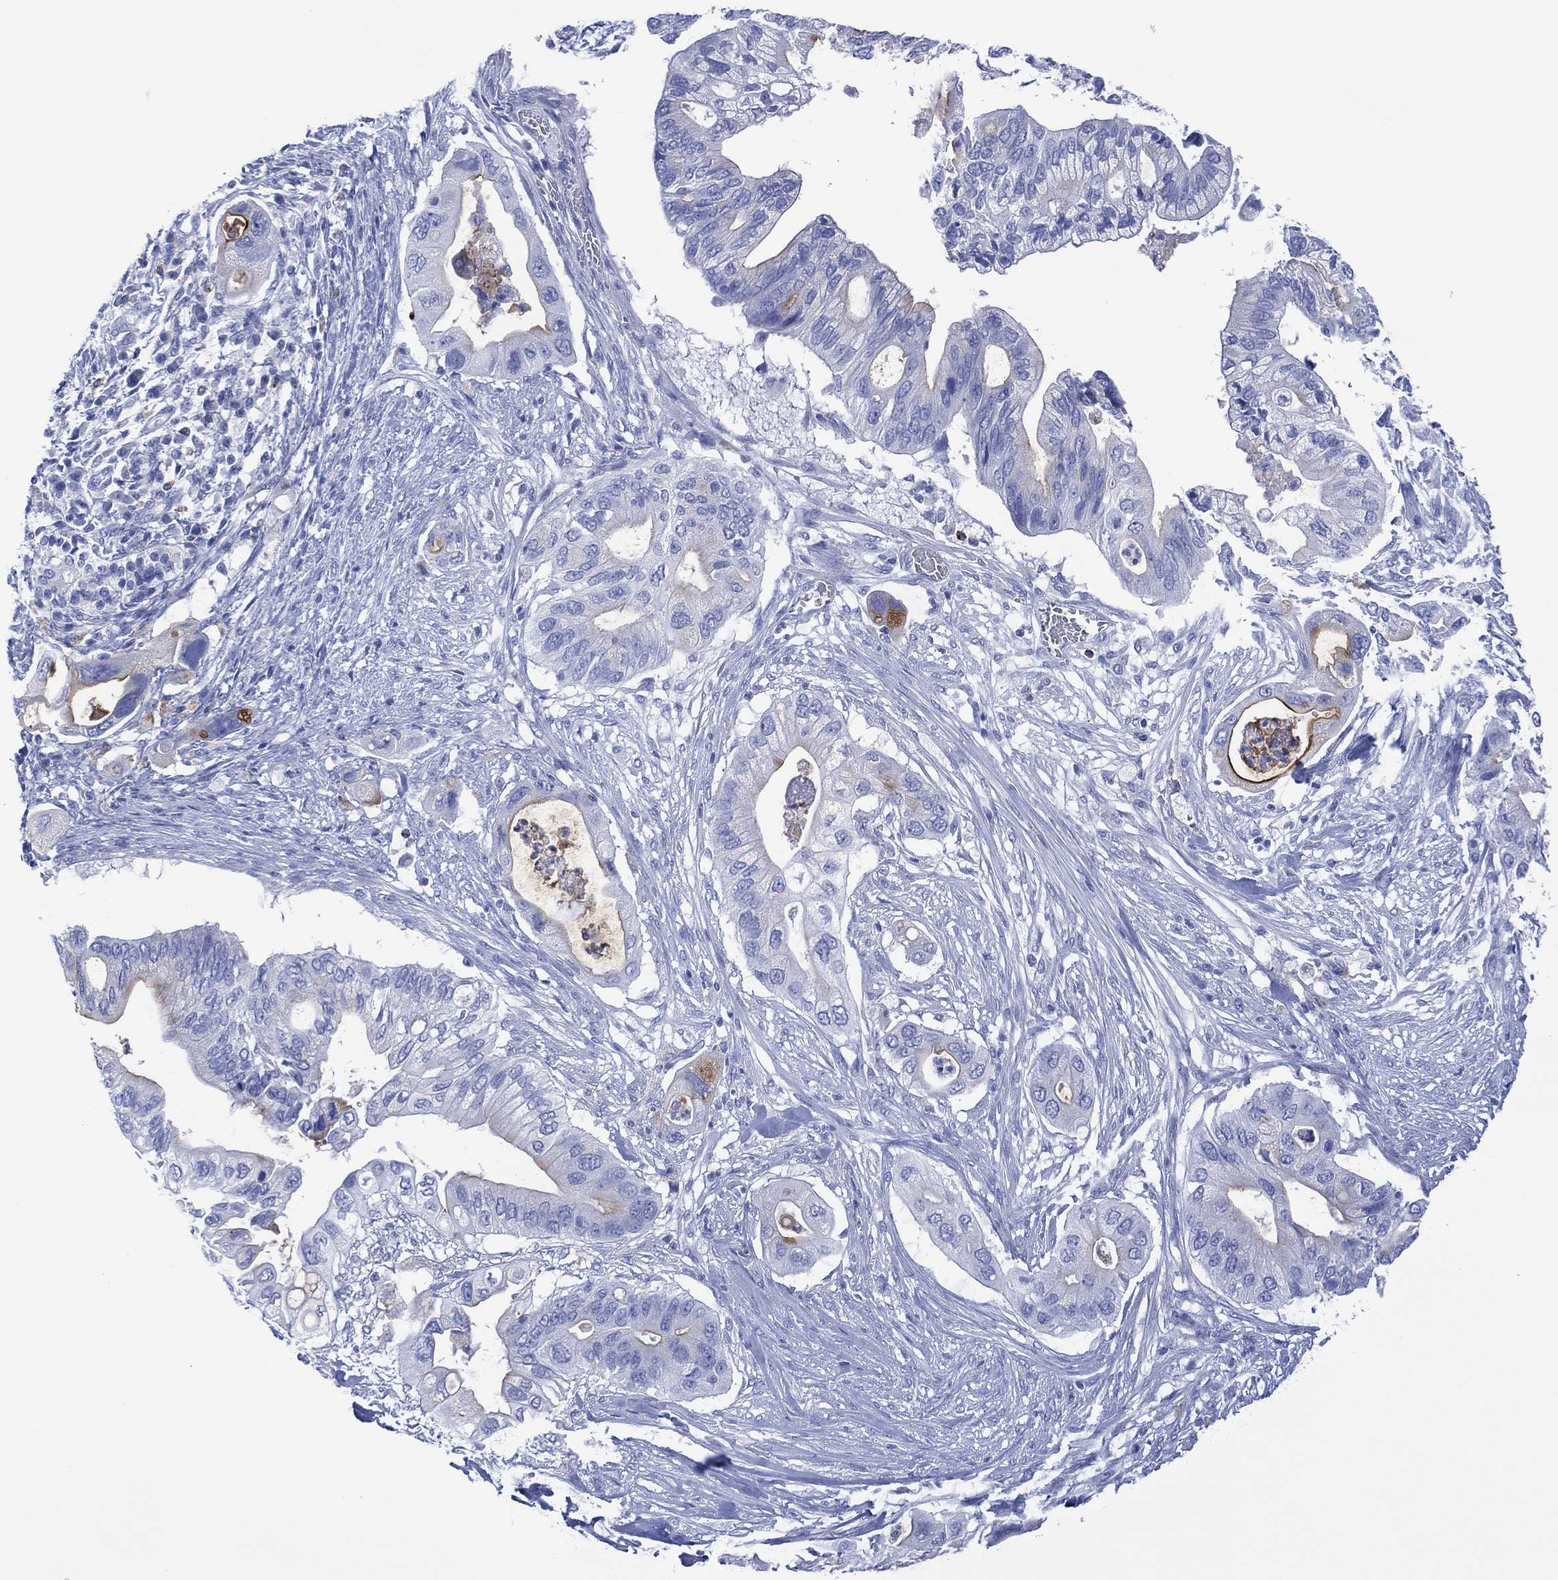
{"staining": {"intensity": "negative", "quantity": "none", "location": "none"}, "tissue": "pancreatic cancer", "cell_type": "Tumor cells", "image_type": "cancer", "snomed": [{"axis": "morphology", "description": "Adenocarcinoma, NOS"}, {"axis": "topography", "description": "Pancreas"}], "caption": "A histopathology image of human pancreatic cancer is negative for staining in tumor cells. (Stains: DAB (3,3'-diaminobenzidine) immunohistochemistry (IHC) with hematoxylin counter stain, Microscopy: brightfield microscopy at high magnification).", "gene": "DPP4", "patient": {"sex": "female", "age": 72}}